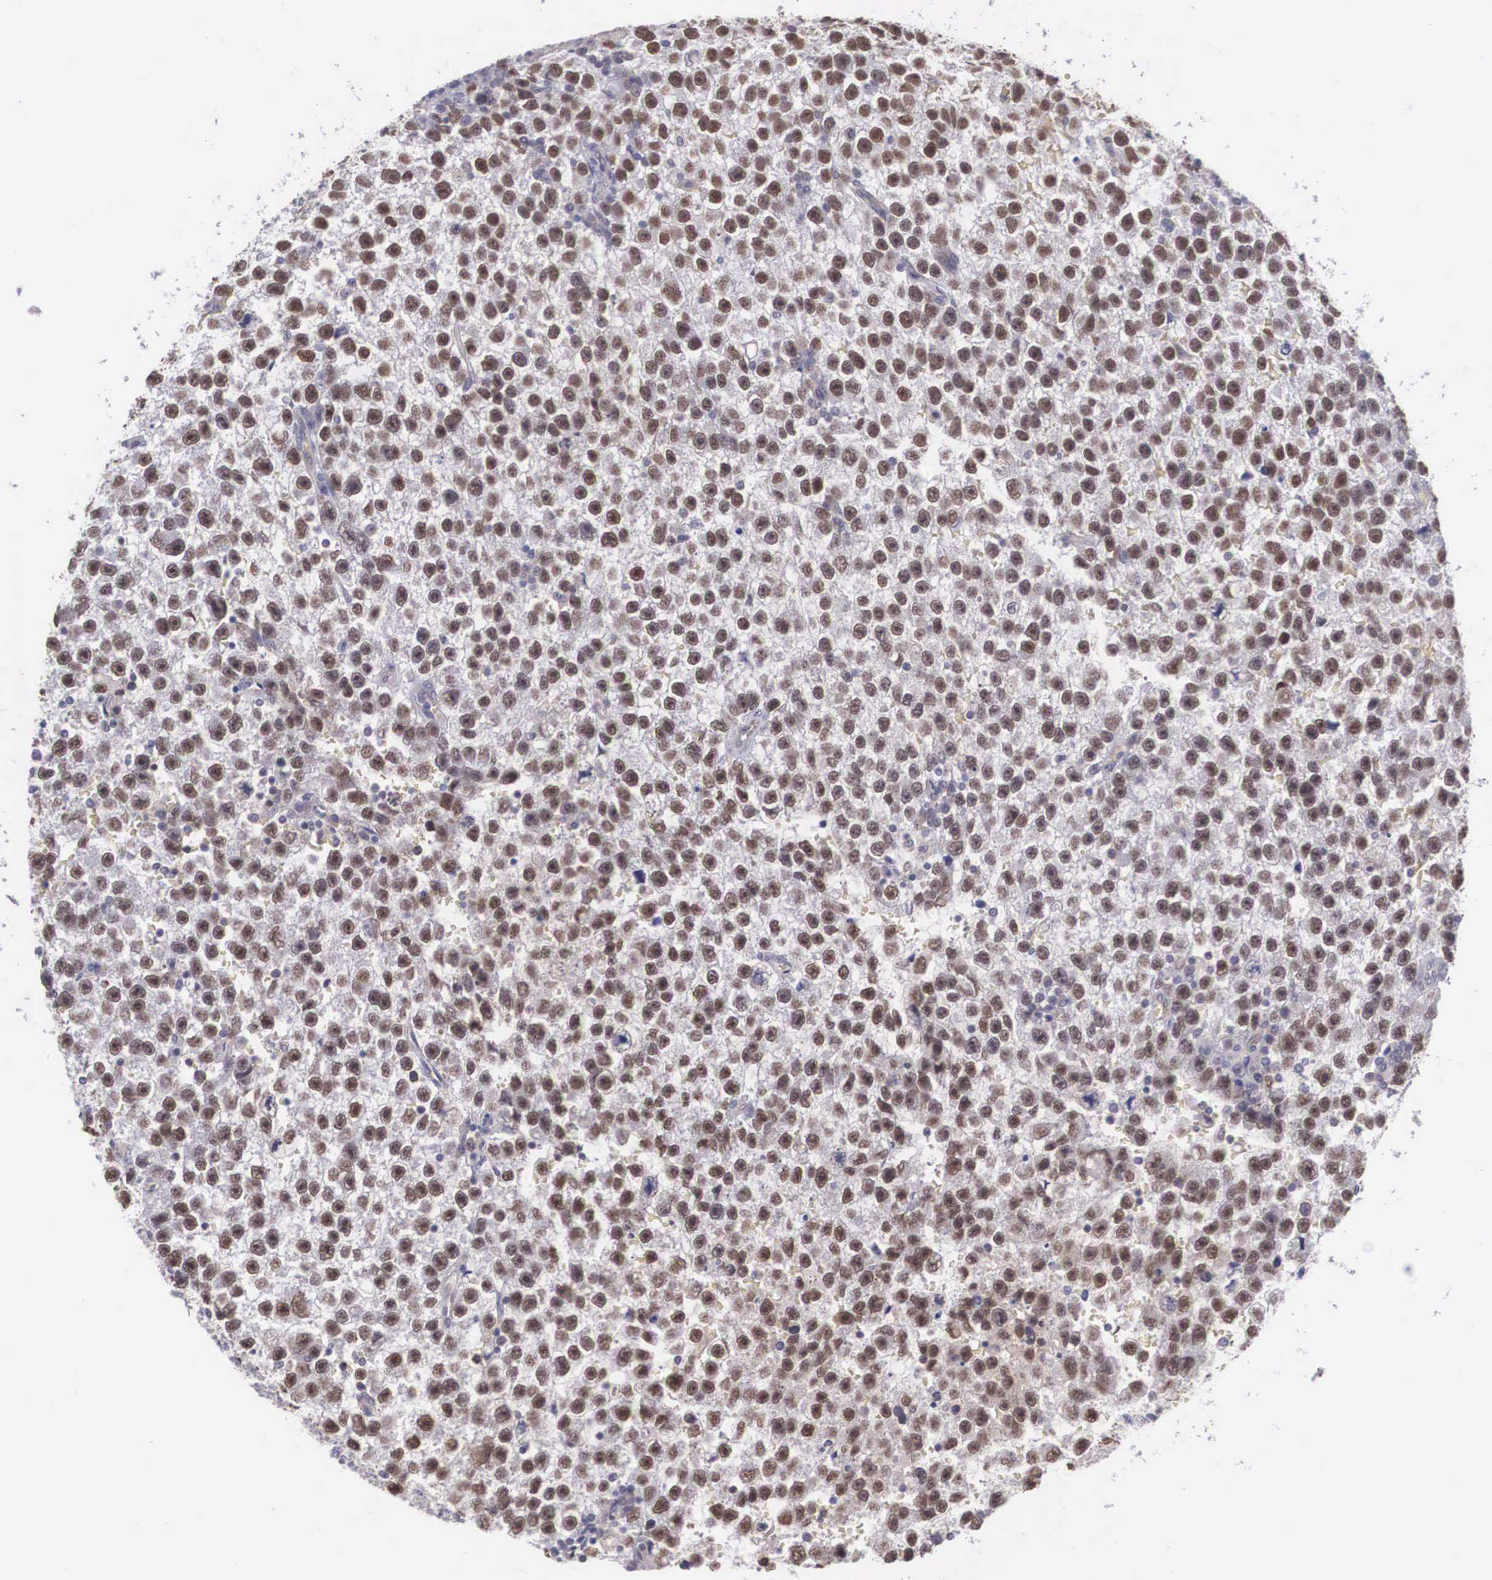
{"staining": {"intensity": "strong", "quantity": ">75%", "location": "nuclear"}, "tissue": "testis cancer", "cell_type": "Tumor cells", "image_type": "cancer", "snomed": [{"axis": "morphology", "description": "Seminoma, NOS"}, {"axis": "topography", "description": "Testis"}], "caption": "Human seminoma (testis) stained with a protein marker demonstrates strong staining in tumor cells.", "gene": "NINL", "patient": {"sex": "male", "age": 33}}